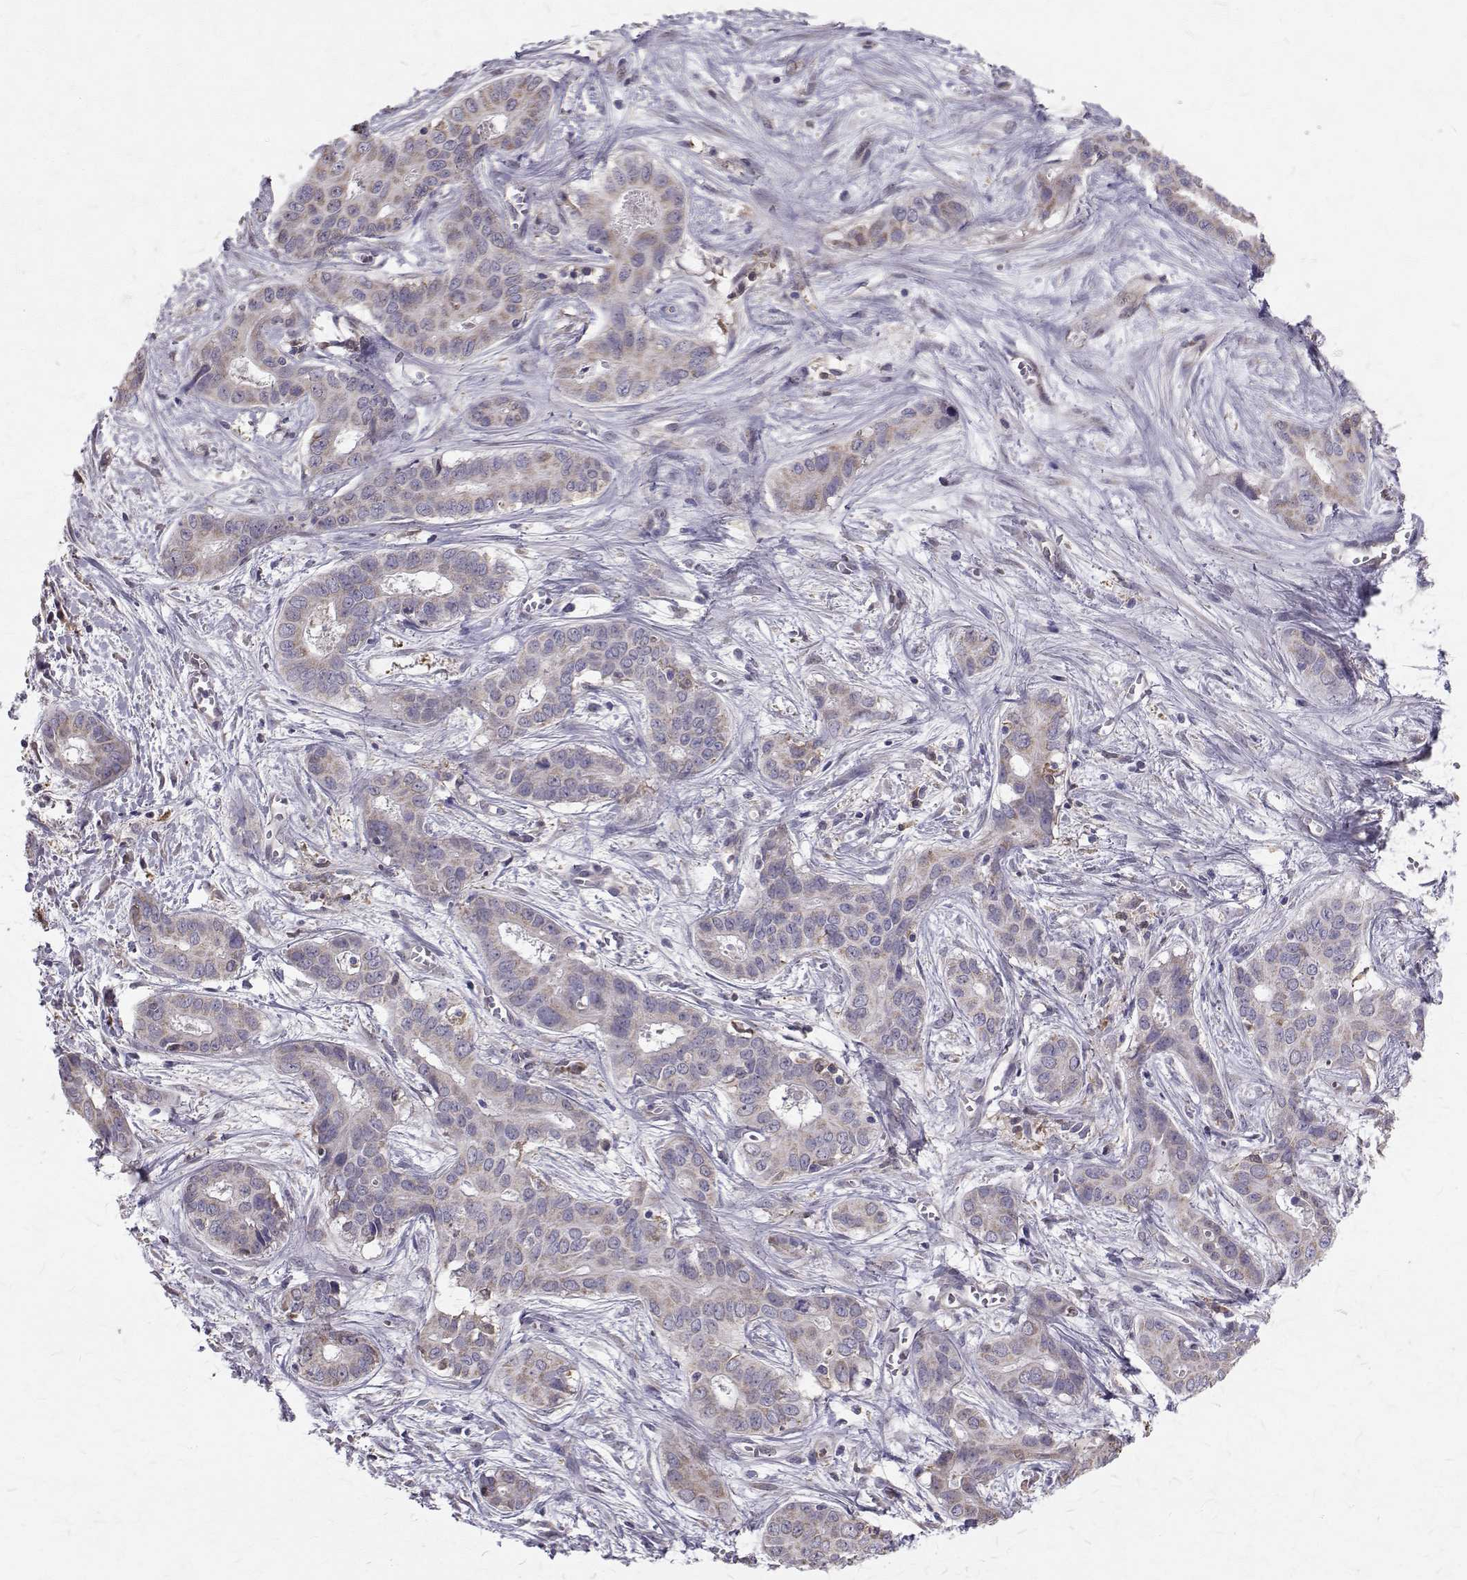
{"staining": {"intensity": "weak", "quantity": "<25%", "location": "cytoplasmic/membranous"}, "tissue": "liver cancer", "cell_type": "Tumor cells", "image_type": "cancer", "snomed": [{"axis": "morphology", "description": "Cholangiocarcinoma"}, {"axis": "topography", "description": "Liver"}], "caption": "The histopathology image demonstrates no significant positivity in tumor cells of liver cancer (cholangiocarcinoma).", "gene": "CCDC89", "patient": {"sex": "female", "age": 65}}